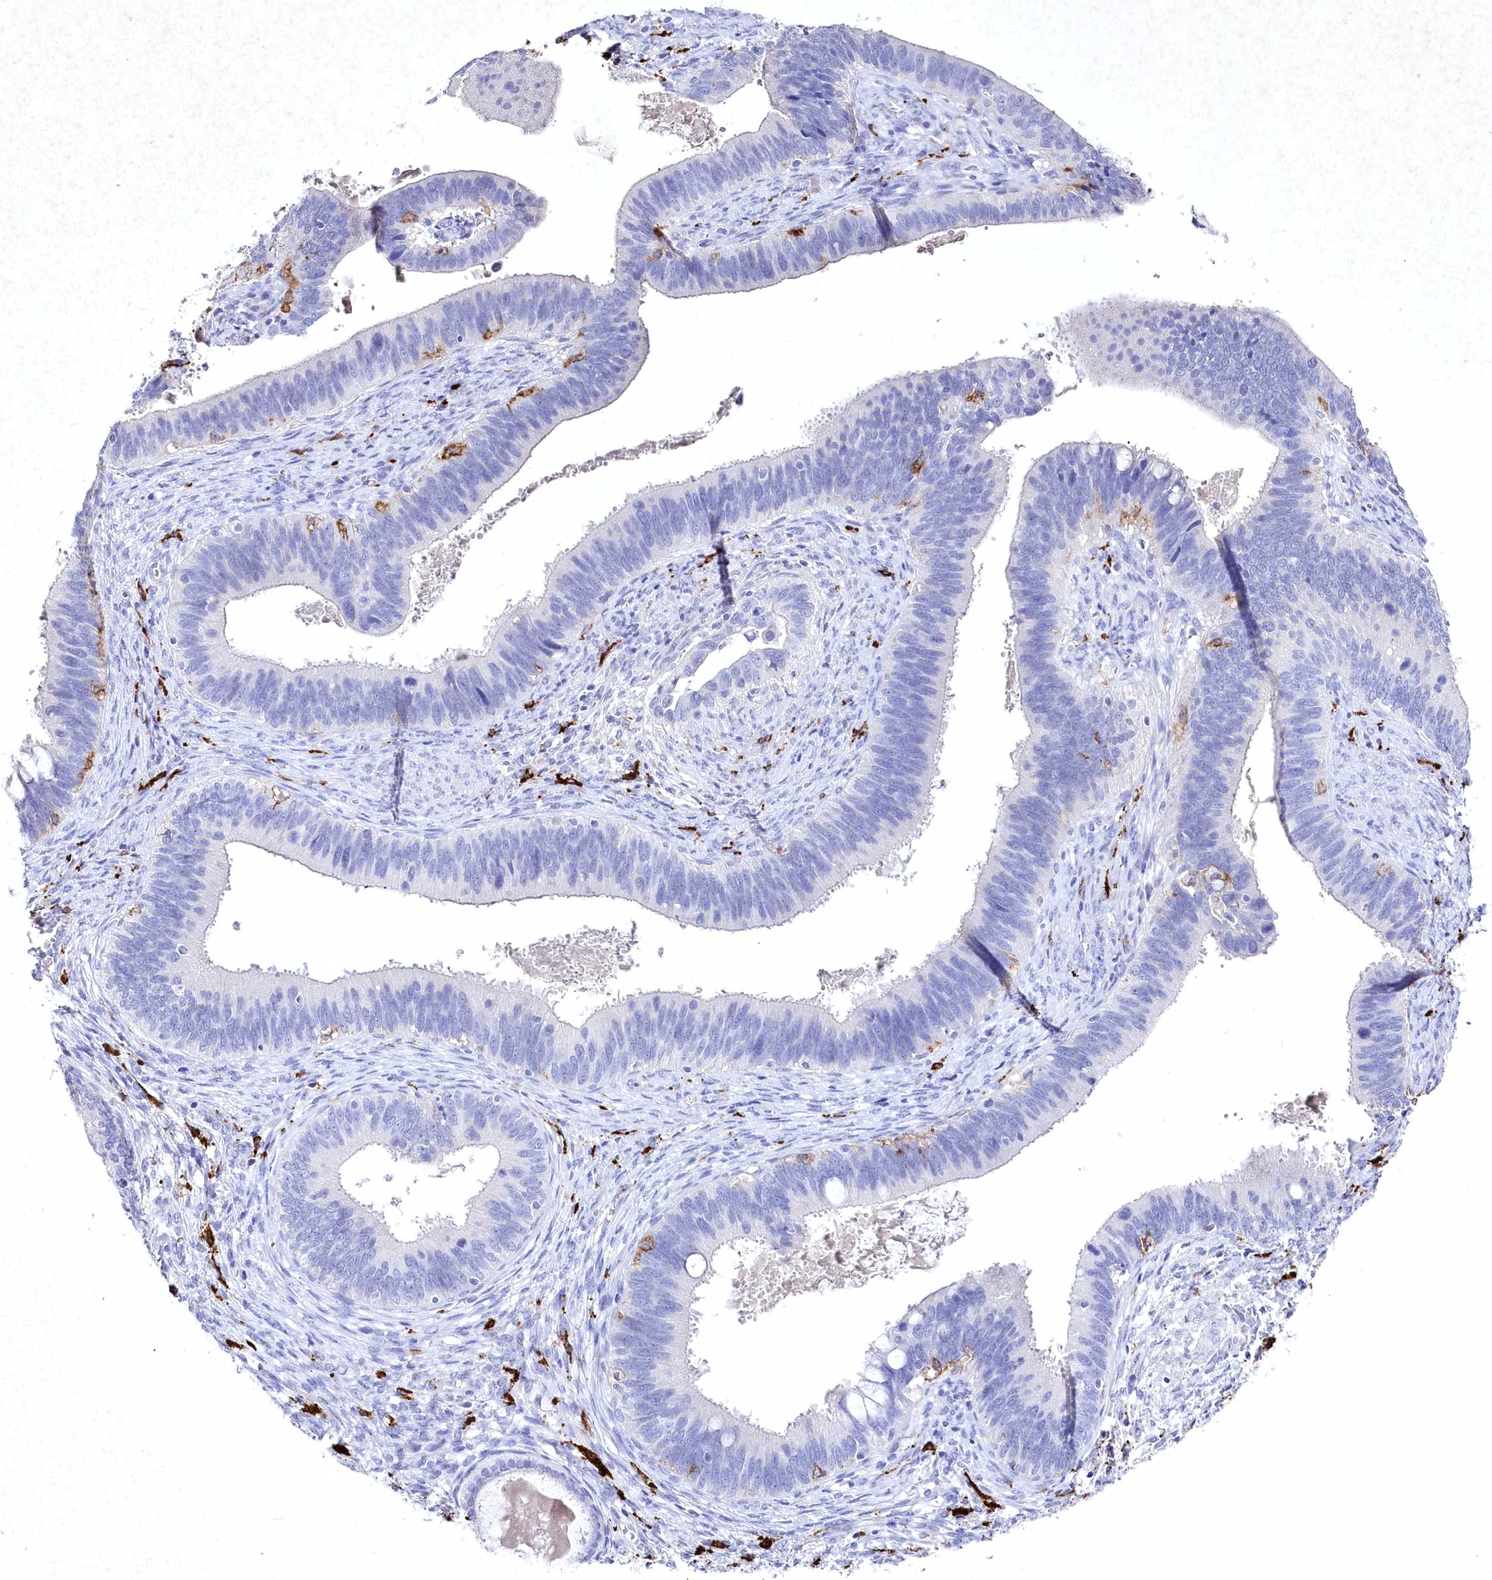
{"staining": {"intensity": "negative", "quantity": "none", "location": "none"}, "tissue": "cervical cancer", "cell_type": "Tumor cells", "image_type": "cancer", "snomed": [{"axis": "morphology", "description": "Adenocarcinoma, NOS"}, {"axis": "topography", "description": "Cervix"}], "caption": "High magnification brightfield microscopy of cervical cancer (adenocarcinoma) stained with DAB (brown) and counterstained with hematoxylin (blue): tumor cells show no significant staining. Nuclei are stained in blue.", "gene": "CLEC4M", "patient": {"sex": "female", "age": 42}}